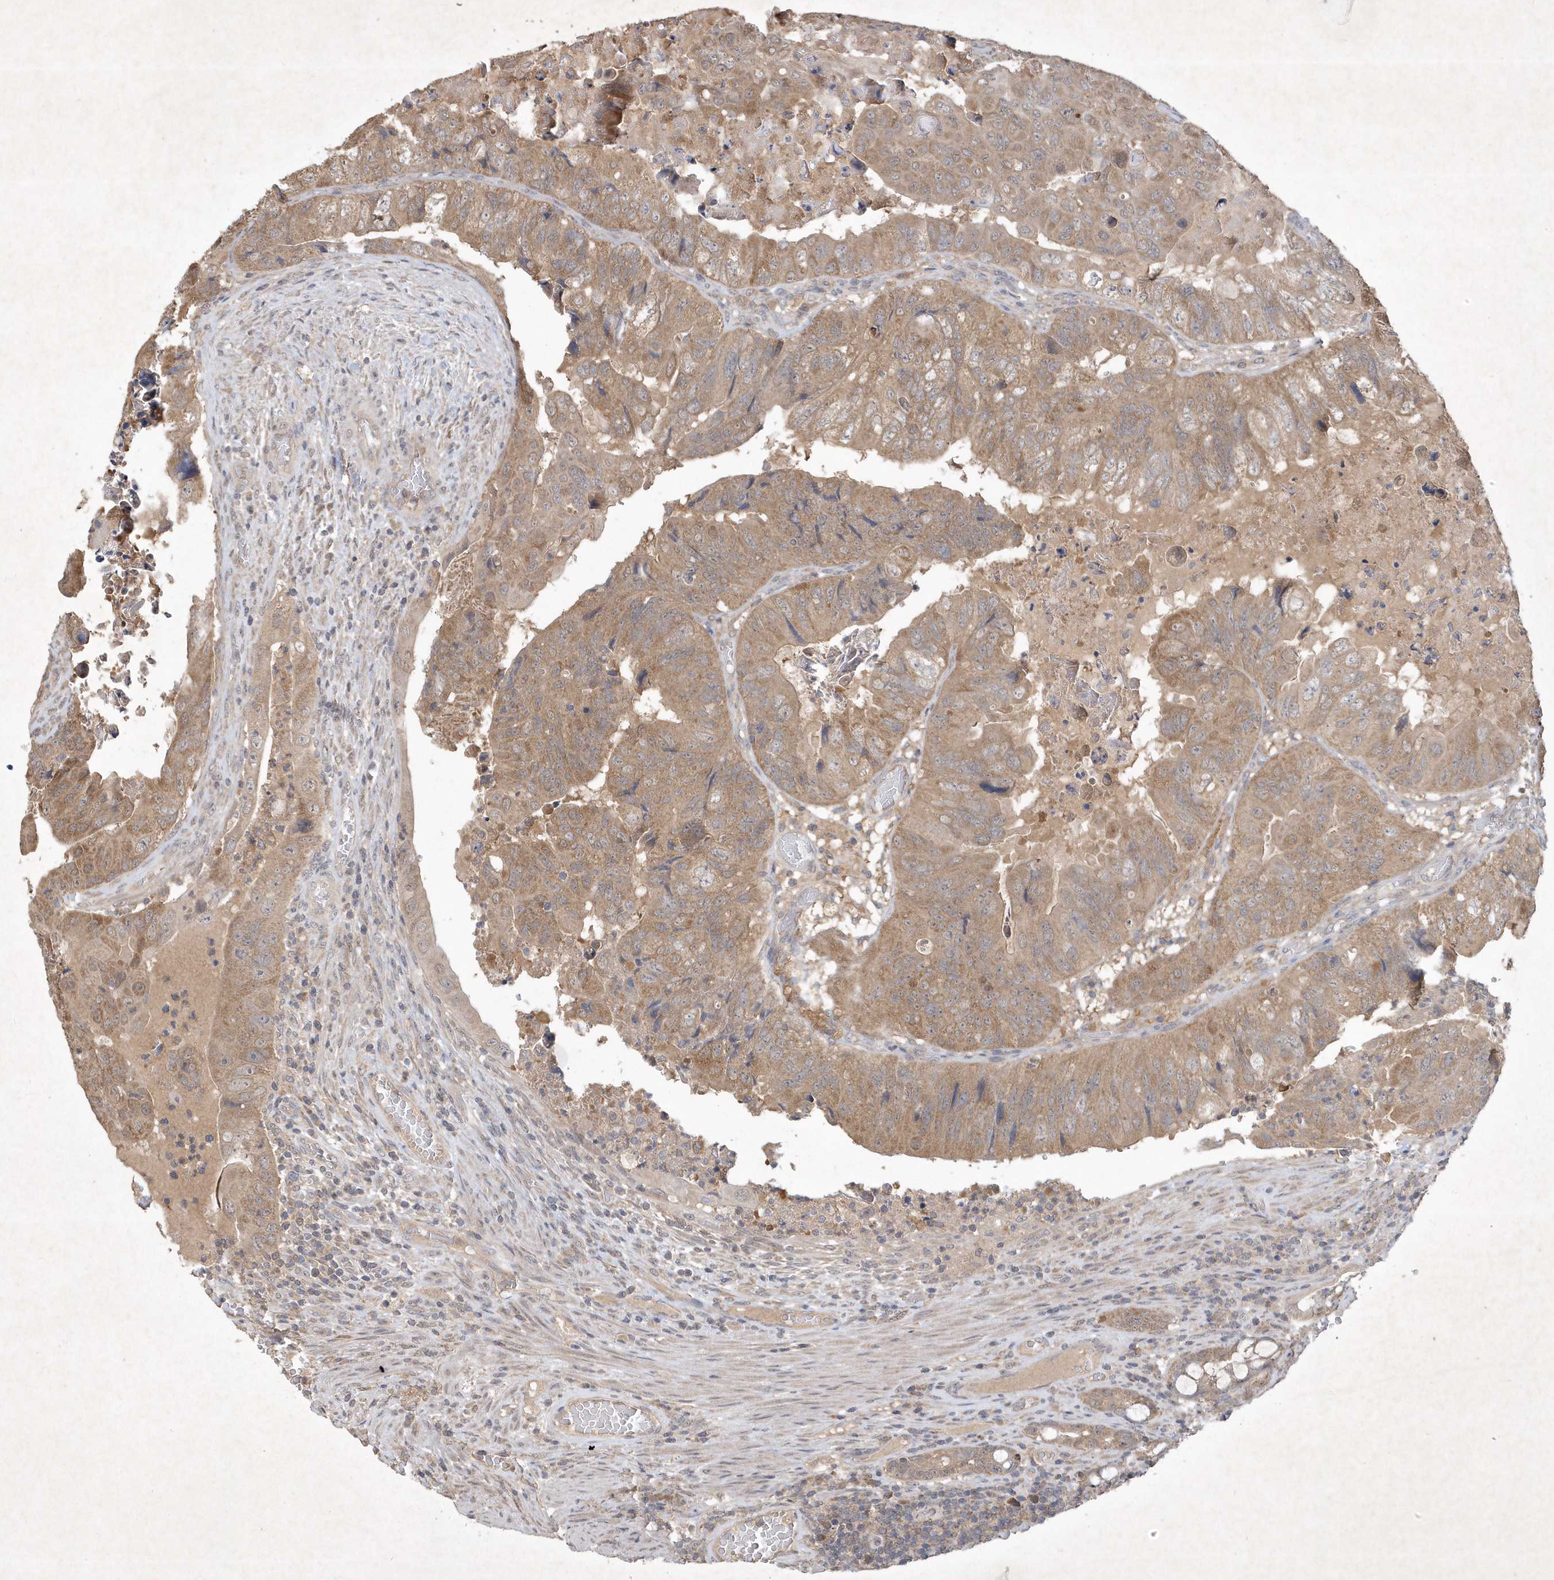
{"staining": {"intensity": "moderate", "quantity": ">75%", "location": "cytoplasmic/membranous"}, "tissue": "colorectal cancer", "cell_type": "Tumor cells", "image_type": "cancer", "snomed": [{"axis": "morphology", "description": "Adenocarcinoma, NOS"}, {"axis": "topography", "description": "Rectum"}], "caption": "Approximately >75% of tumor cells in human colorectal cancer (adenocarcinoma) exhibit moderate cytoplasmic/membranous protein expression as visualized by brown immunohistochemical staining.", "gene": "AKR7A2", "patient": {"sex": "male", "age": 63}}